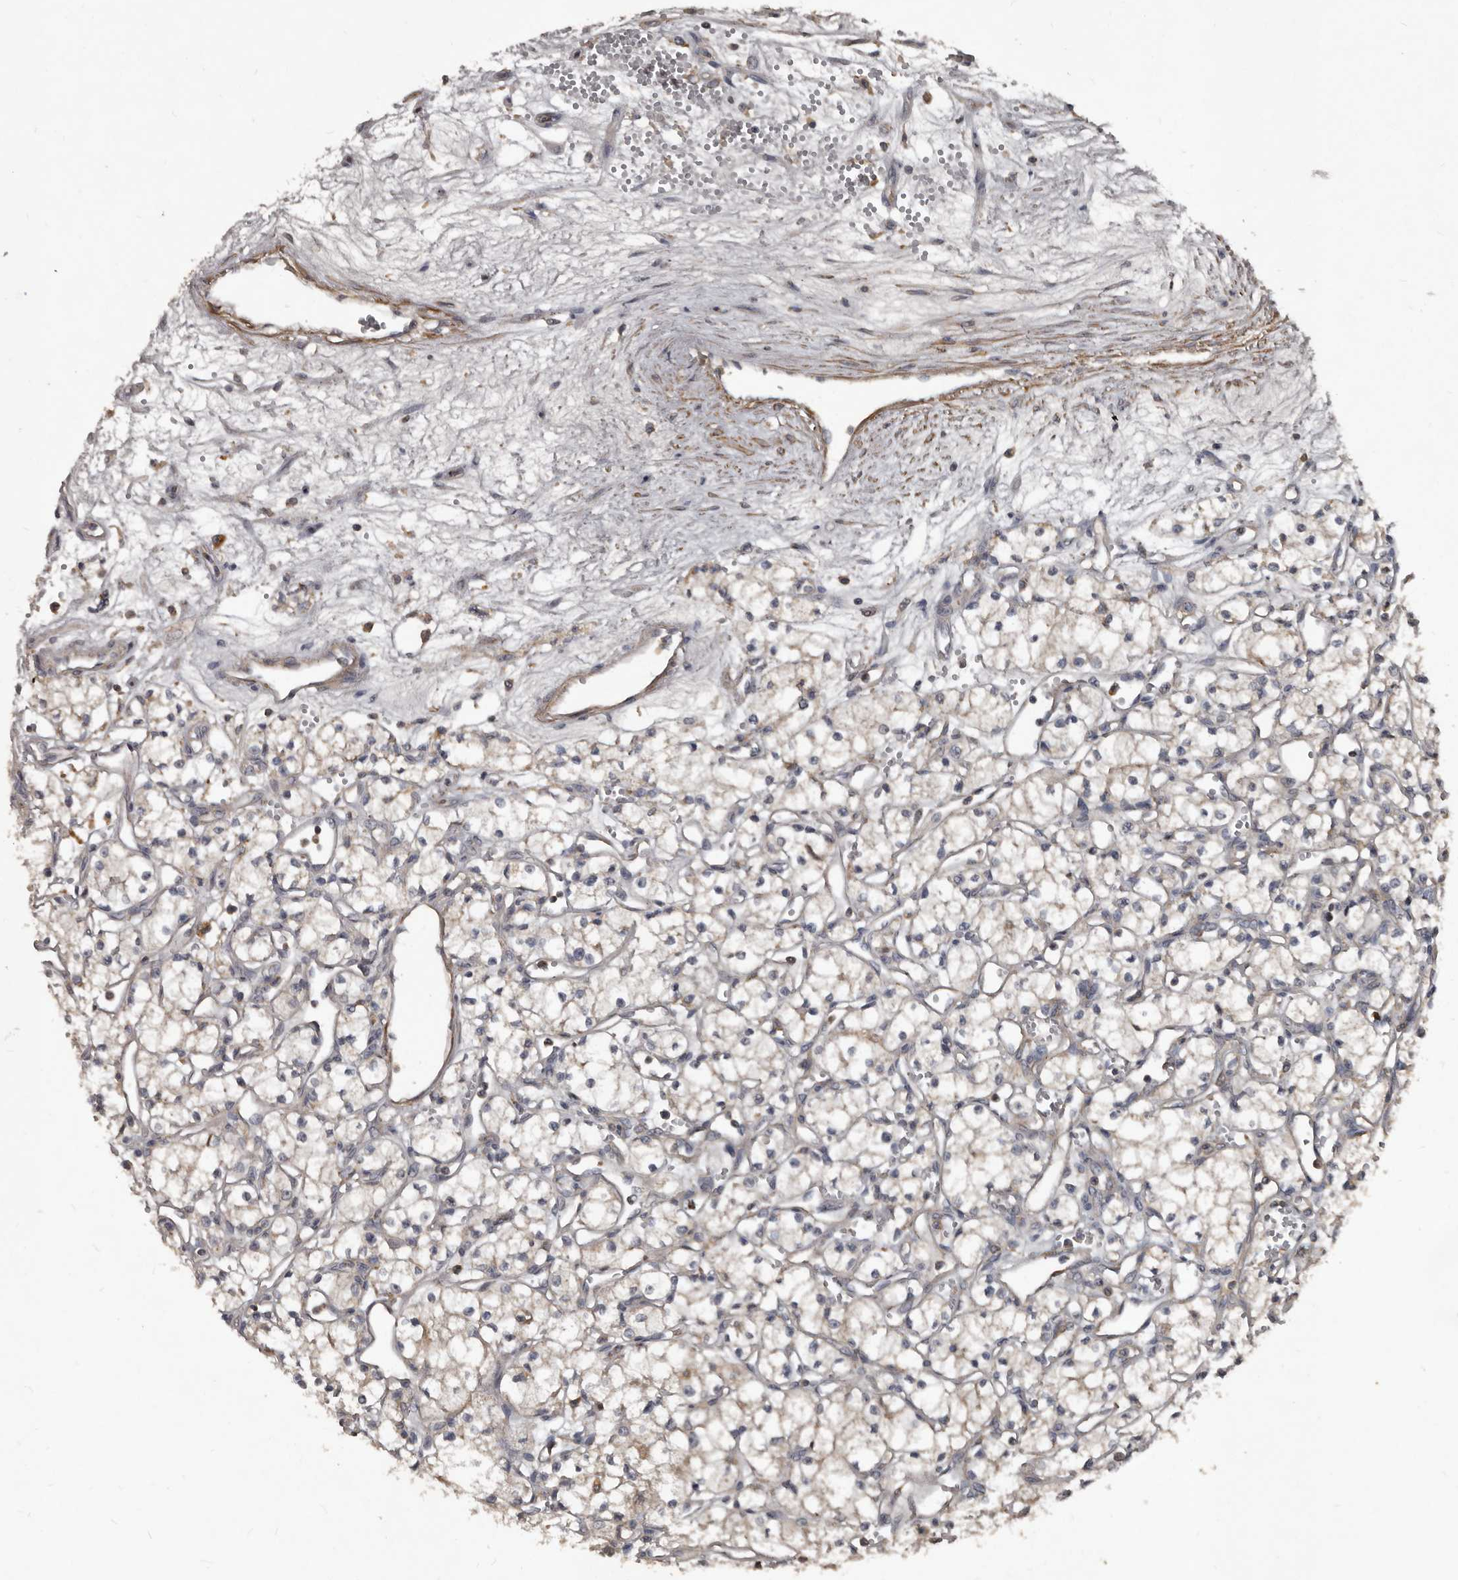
{"staining": {"intensity": "negative", "quantity": "none", "location": "none"}, "tissue": "renal cancer", "cell_type": "Tumor cells", "image_type": "cancer", "snomed": [{"axis": "morphology", "description": "Adenocarcinoma, NOS"}, {"axis": "topography", "description": "Kidney"}], "caption": "Immunohistochemistry image of neoplastic tissue: human adenocarcinoma (renal) stained with DAB (3,3'-diaminobenzidine) exhibits no significant protein positivity in tumor cells.", "gene": "GREB1", "patient": {"sex": "male", "age": 59}}